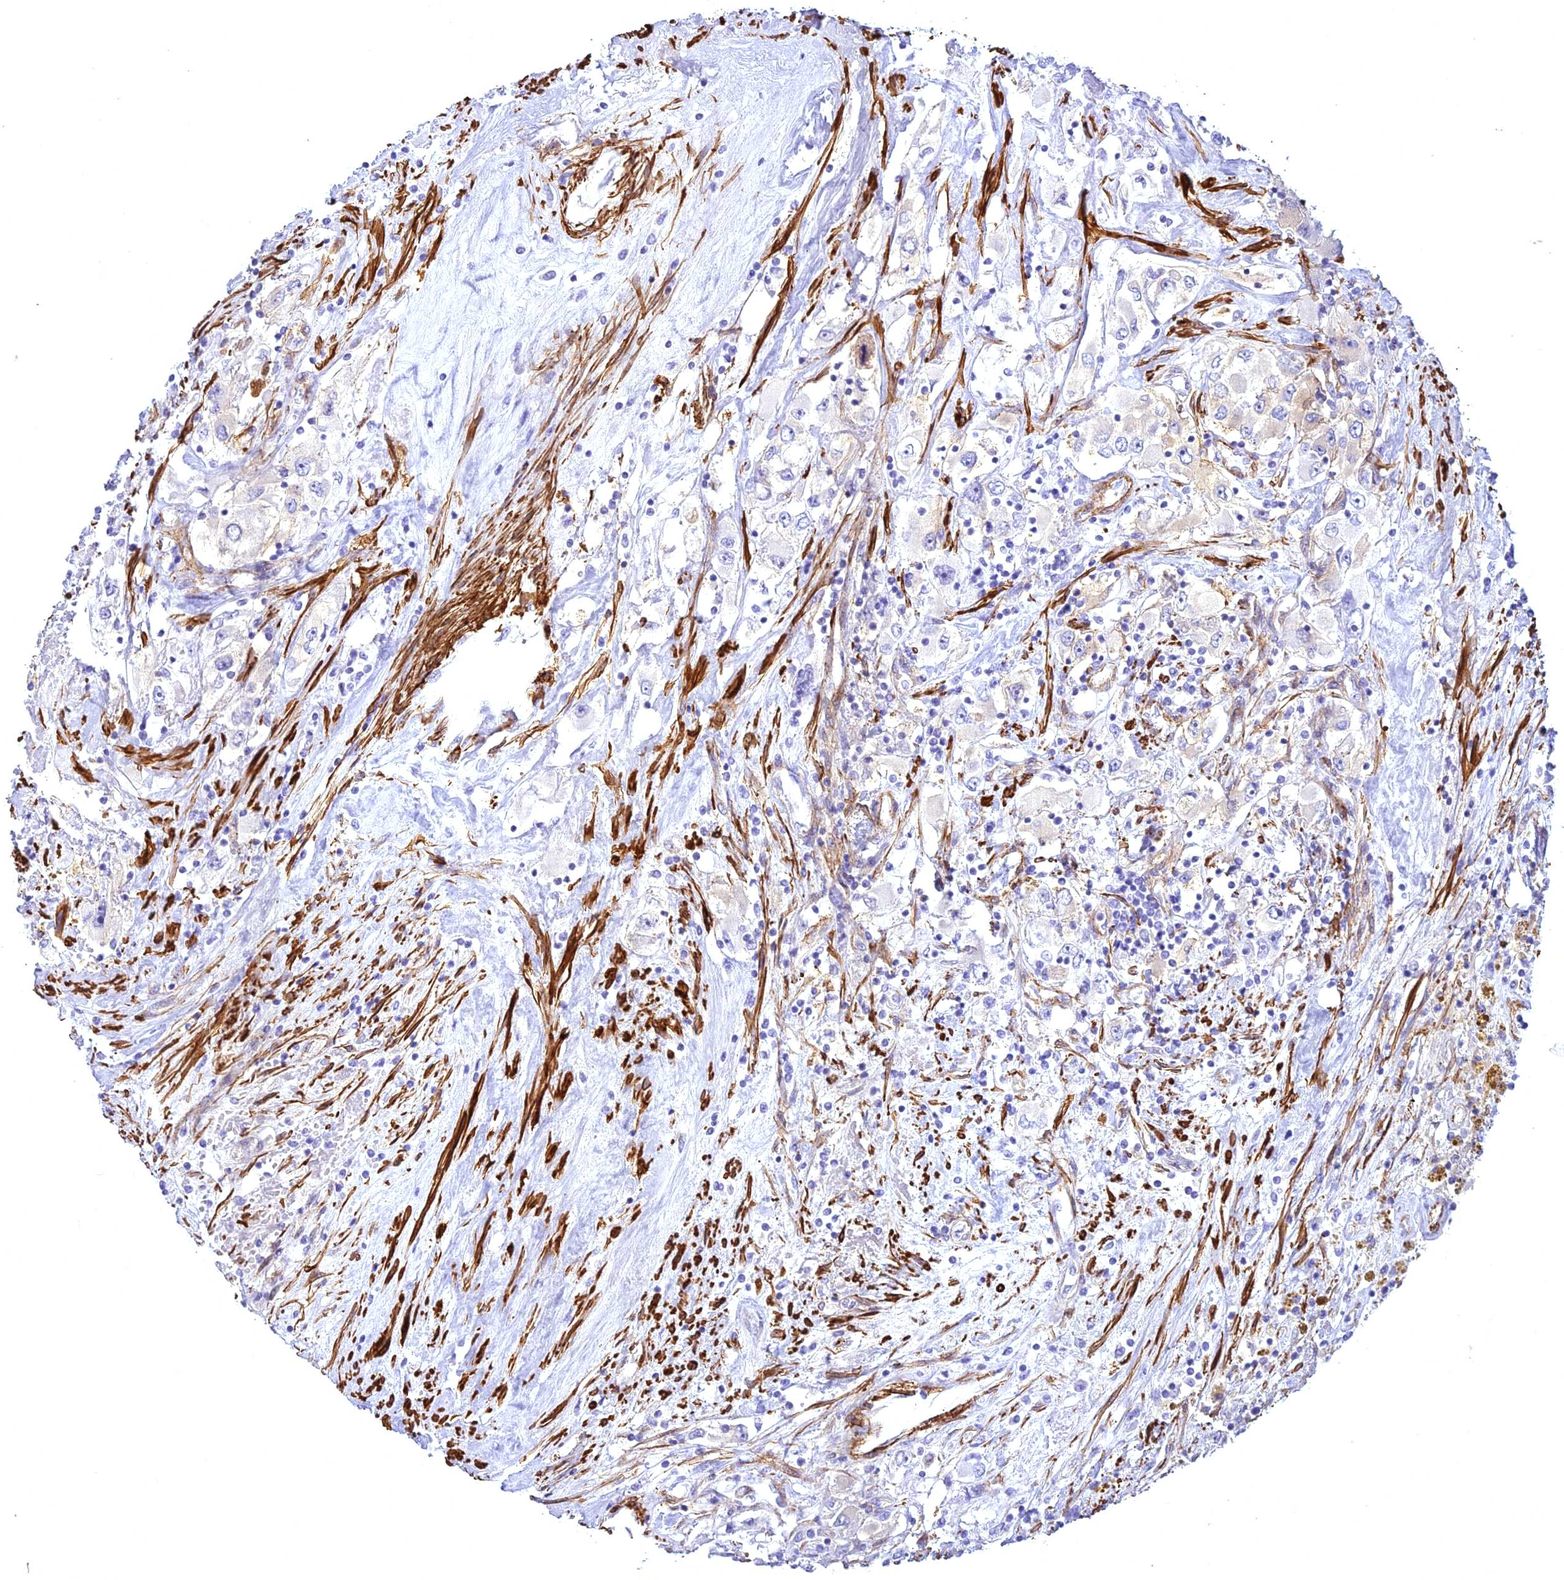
{"staining": {"intensity": "negative", "quantity": "none", "location": "none"}, "tissue": "renal cancer", "cell_type": "Tumor cells", "image_type": "cancer", "snomed": [{"axis": "morphology", "description": "Adenocarcinoma, NOS"}, {"axis": "topography", "description": "Kidney"}], "caption": "Tumor cells show no significant protein expression in adenocarcinoma (renal).", "gene": "CENPV", "patient": {"sex": "female", "age": 52}}